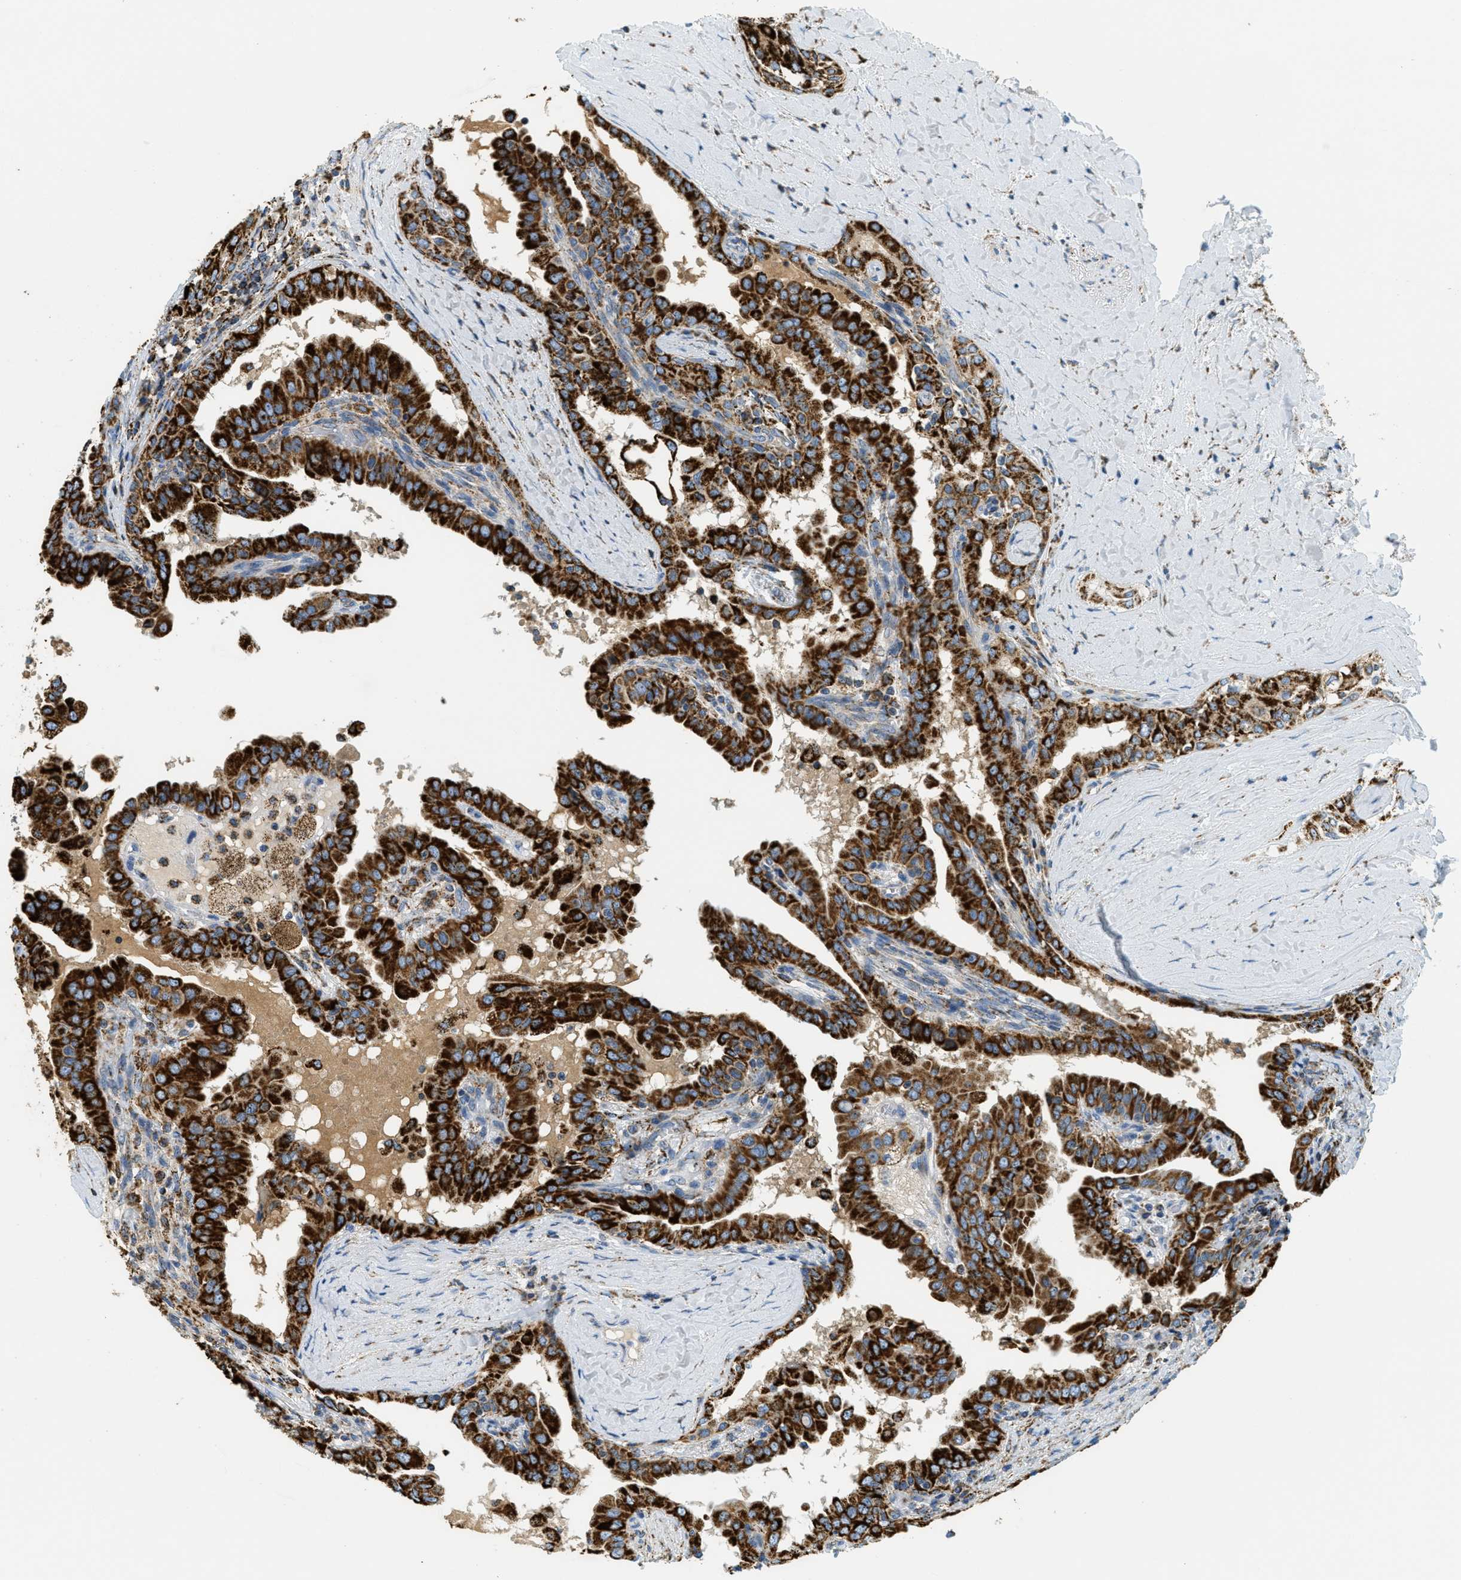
{"staining": {"intensity": "strong", "quantity": ">75%", "location": "cytoplasmic/membranous"}, "tissue": "thyroid cancer", "cell_type": "Tumor cells", "image_type": "cancer", "snomed": [{"axis": "morphology", "description": "Papillary adenocarcinoma, NOS"}, {"axis": "topography", "description": "Thyroid gland"}], "caption": "Tumor cells demonstrate high levels of strong cytoplasmic/membranous positivity in approximately >75% of cells in human thyroid papillary adenocarcinoma.", "gene": "HLCS", "patient": {"sex": "male", "age": 33}}